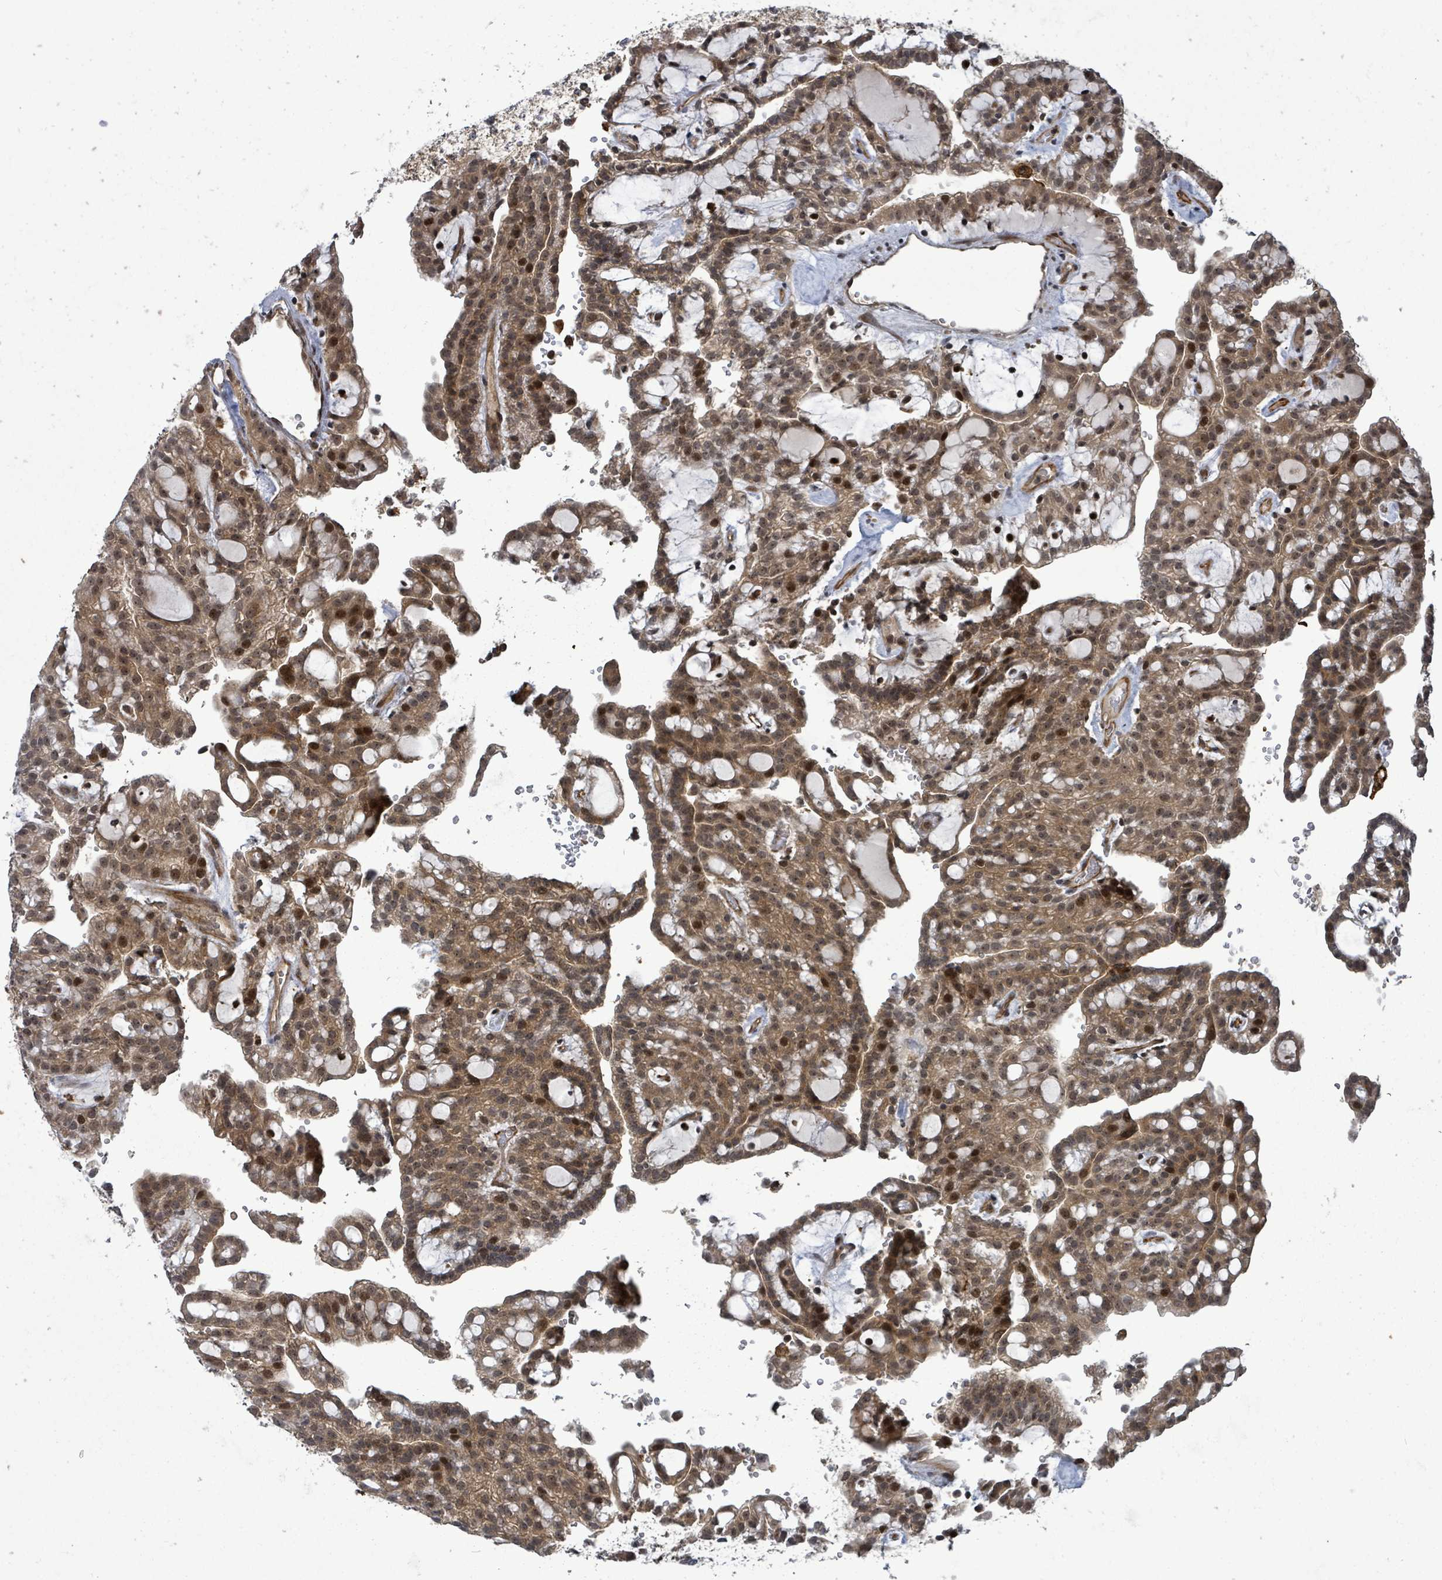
{"staining": {"intensity": "moderate", "quantity": ">75%", "location": "cytoplasmic/membranous,nuclear"}, "tissue": "renal cancer", "cell_type": "Tumor cells", "image_type": "cancer", "snomed": [{"axis": "morphology", "description": "Adenocarcinoma, NOS"}, {"axis": "topography", "description": "Kidney"}], "caption": "A high-resolution photomicrograph shows immunohistochemistry staining of renal cancer (adenocarcinoma), which reveals moderate cytoplasmic/membranous and nuclear staining in about >75% of tumor cells.", "gene": "FBXO6", "patient": {"sex": "male", "age": 63}}